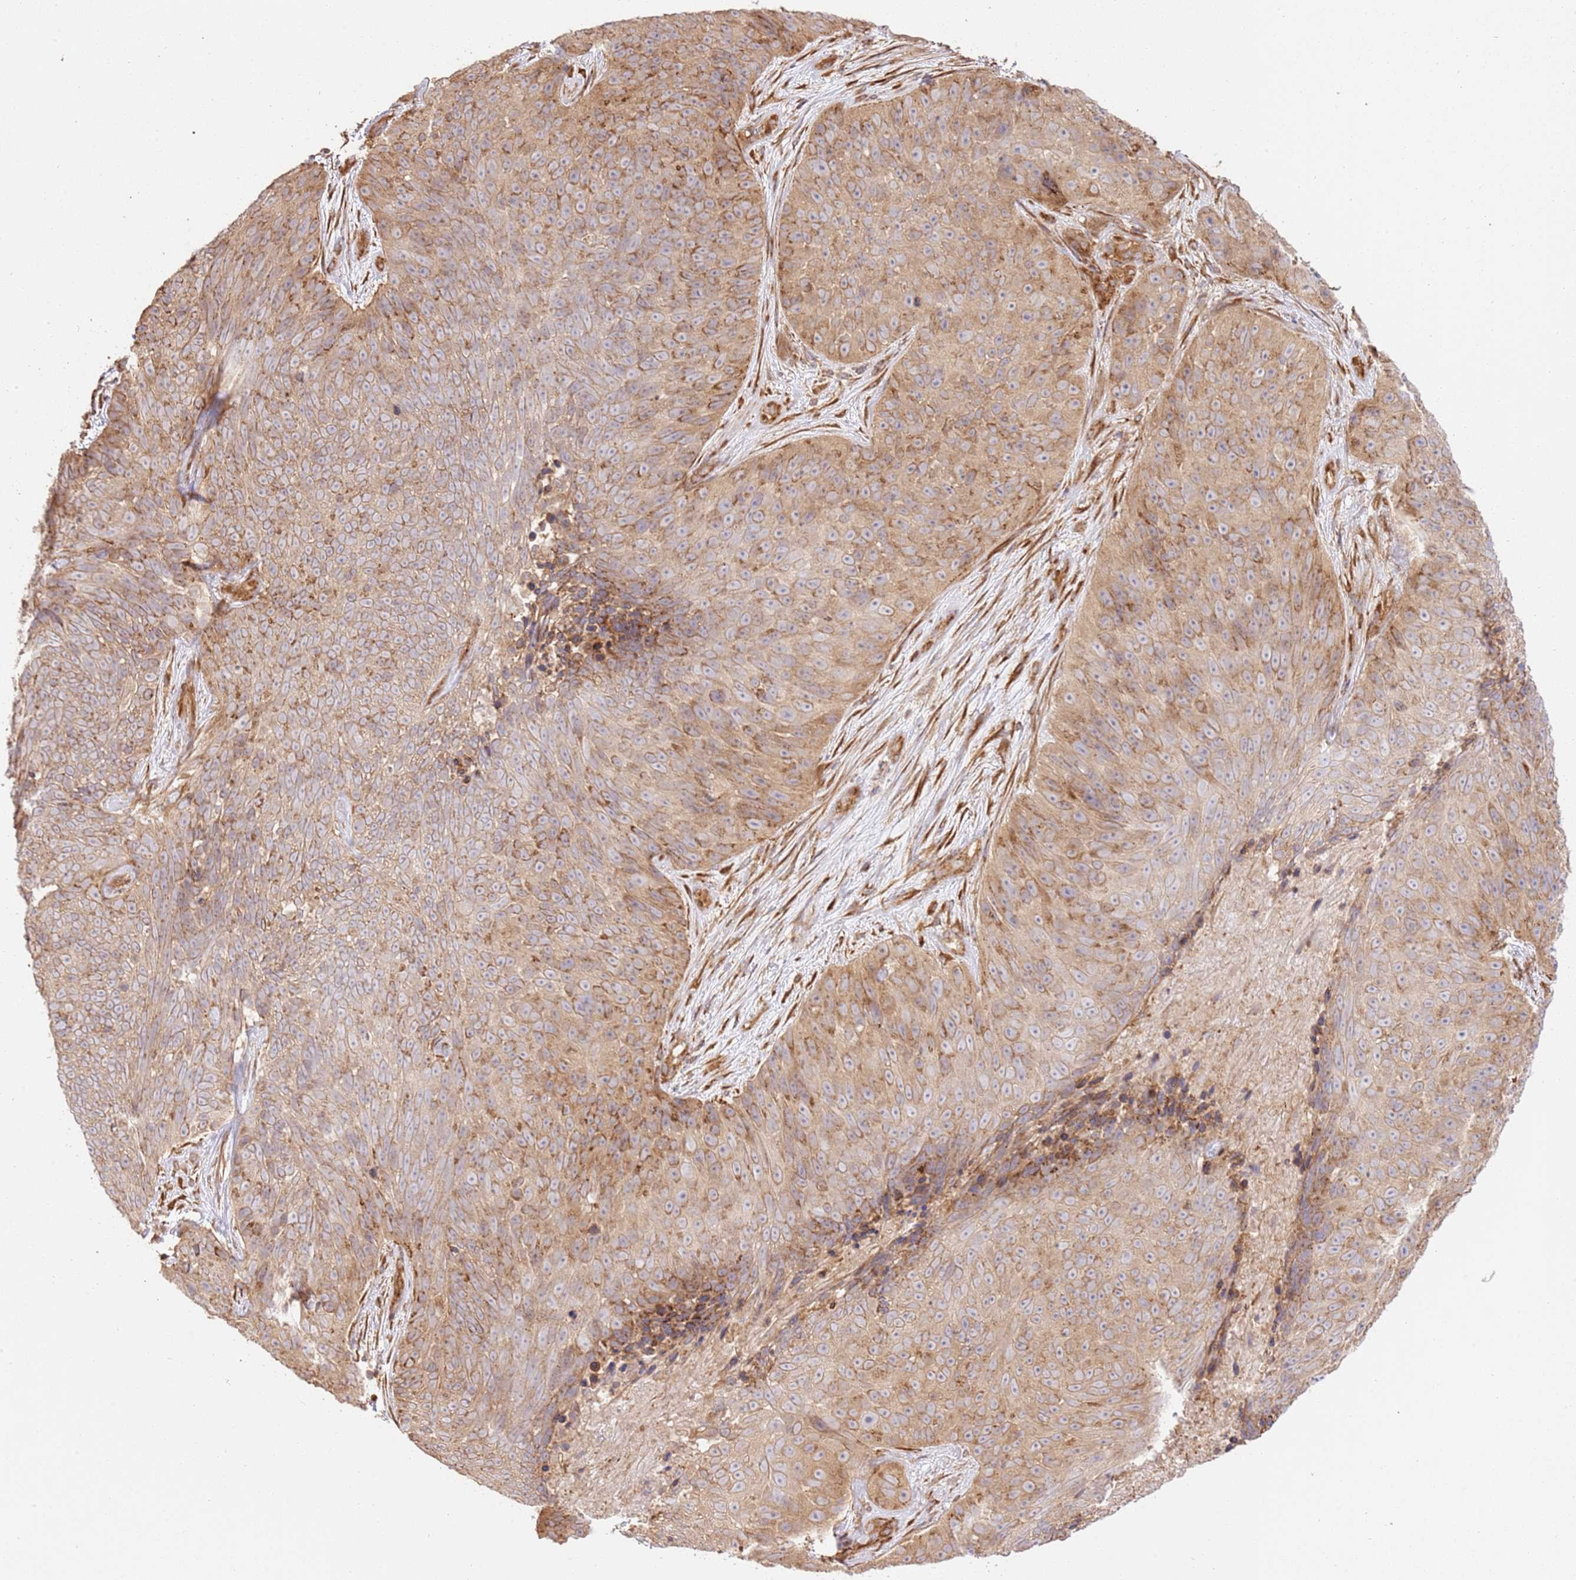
{"staining": {"intensity": "moderate", "quantity": ">75%", "location": "cytoplasmic/membranous"}, "tissue": "skin cancer", "cell_type": "Tumor cells", "image_type": "cancer", "snomed": [{"axis": "morphology", "description": "Squamous cell carcinoma, NOS"}, {"axis": "topography", "description": "Skin"}], "caption": "Tumor cells show medium levels of moderate cytoplasmic/membranous expression in approximately >75% of cells in skin squamous cell carcinoma.", "gene": "ZBTB39", "patient": {"sex": "female", "age": 87}}